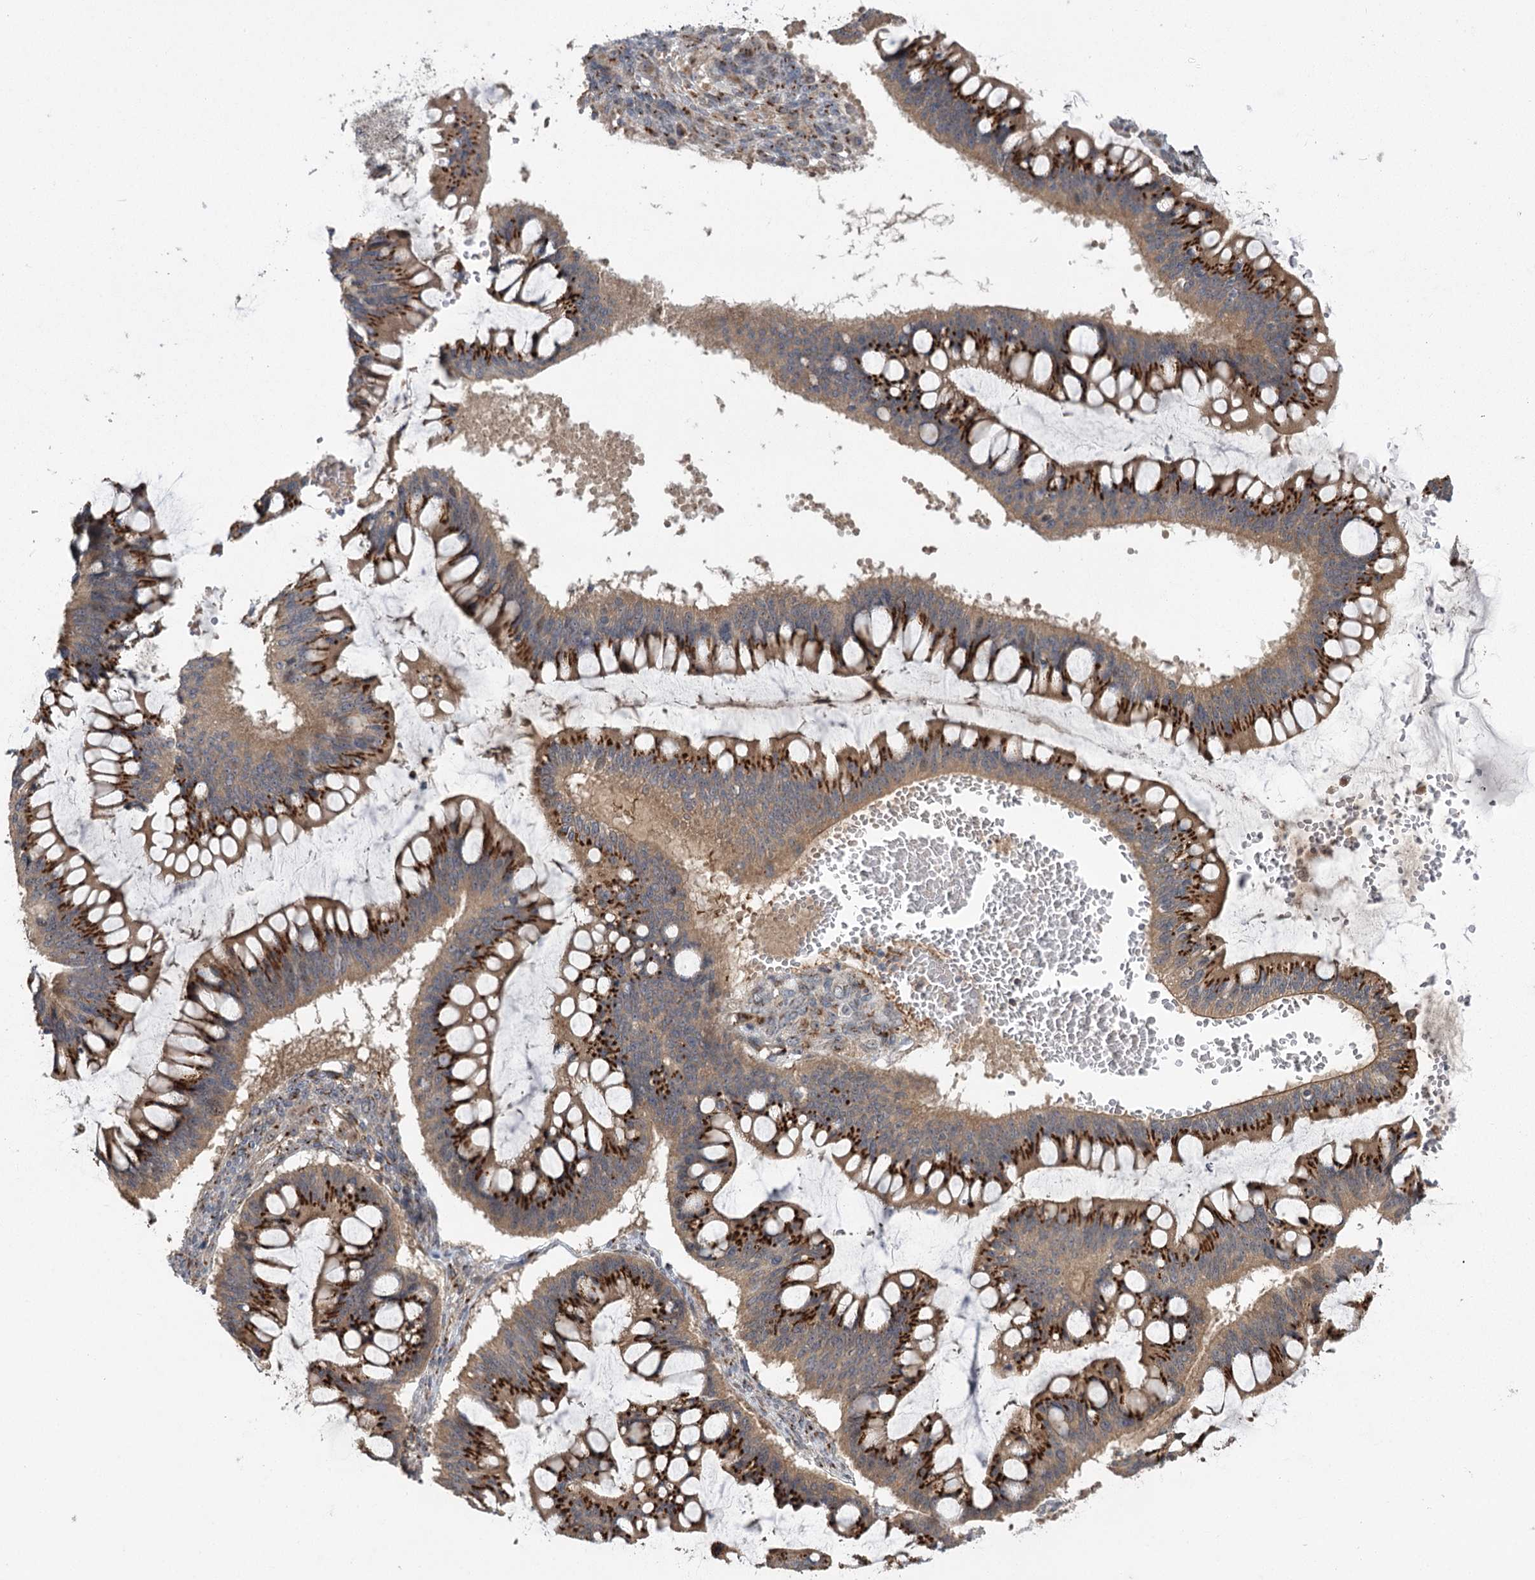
{"staining": {"intensity": "strong", "quantity": ">75%", "location": "cytoplasmic/membranous"}, "tissue": "ovarian cancer", "cell_type": "Tumor cells", "image_type": "cancer", "snomed": [{"axis": "morphology", "description": "Cystadenocarcinoma, mucinous, NOS"}, {"axis": "topography", "description": "Ovary"}], "caption": "IHC (DAB) staining of ovarian cancer reveals strong cytoplasmic/membranous protein positivity in about >75% of tumor cells.", "gene": "CARD19", "patient": {"sex": "female", "age": 73}}